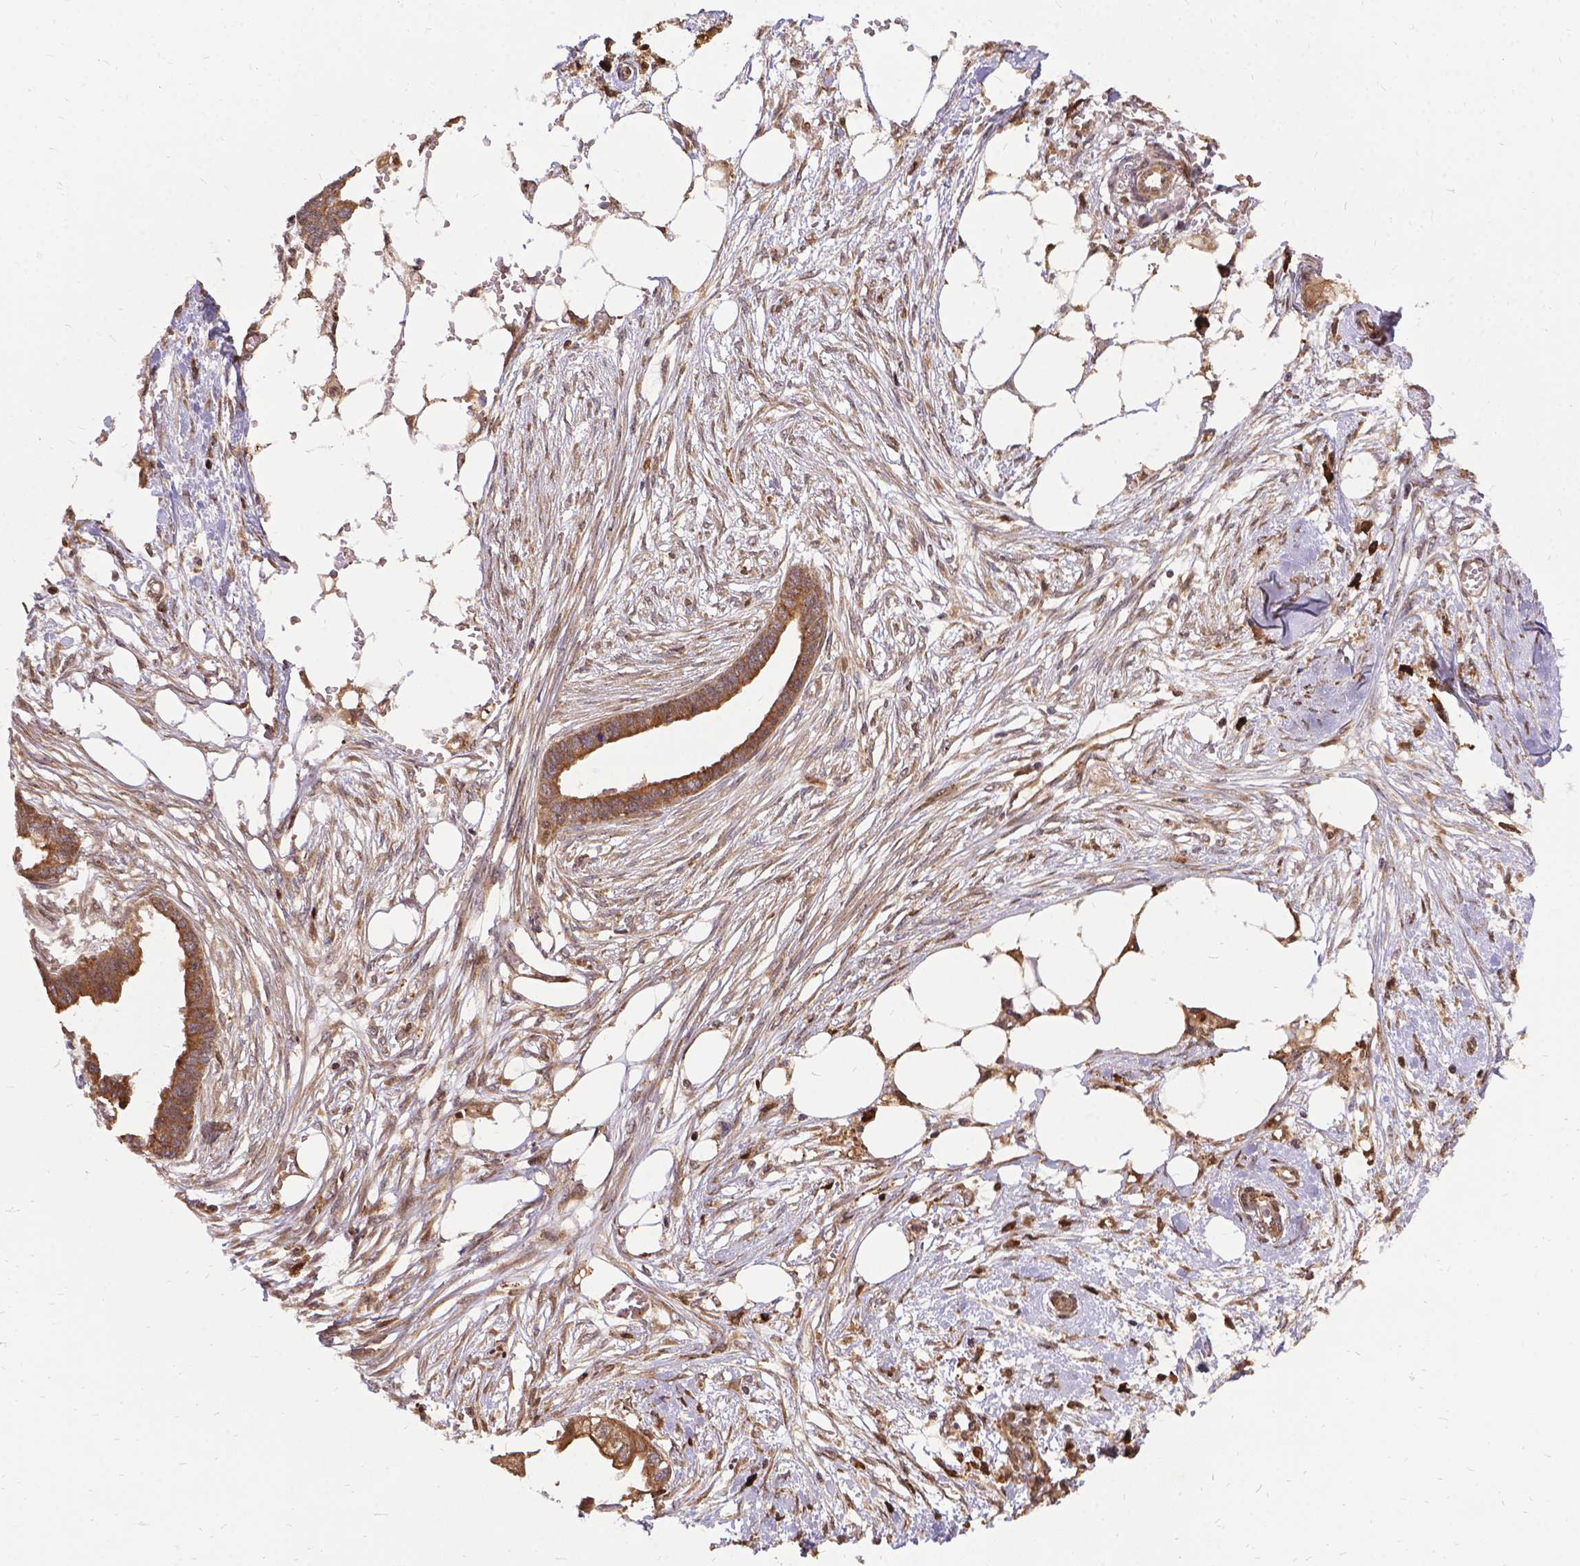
{"staining": {"intensity": "moderate", "quantity": ">75%", "location": "cytoplasmic/membranous"}, "tissue": "endometrial cancer", "cell_type": "Tumor cells", "image_type": "cancer", "snomed": [{"axis": "morphology", "description": "Adenocarcinoma, NOS"}, {"axis": "morphology", "description": "Adenocarcinoma, metastatic, NOS"}, {"axis": "topography", "description": "Adipose tissue"}, {"axis": "topography", "description": "Endometrium"}], "caption": "Endometrial cancer was stained to show a protein in brown. There is medium levels of moderate cytoplasmic/membranous positivity in approximately >75% of tumor cells.", "gene": "DENND6A", "patient": {"sex": "female", "age": 67}}